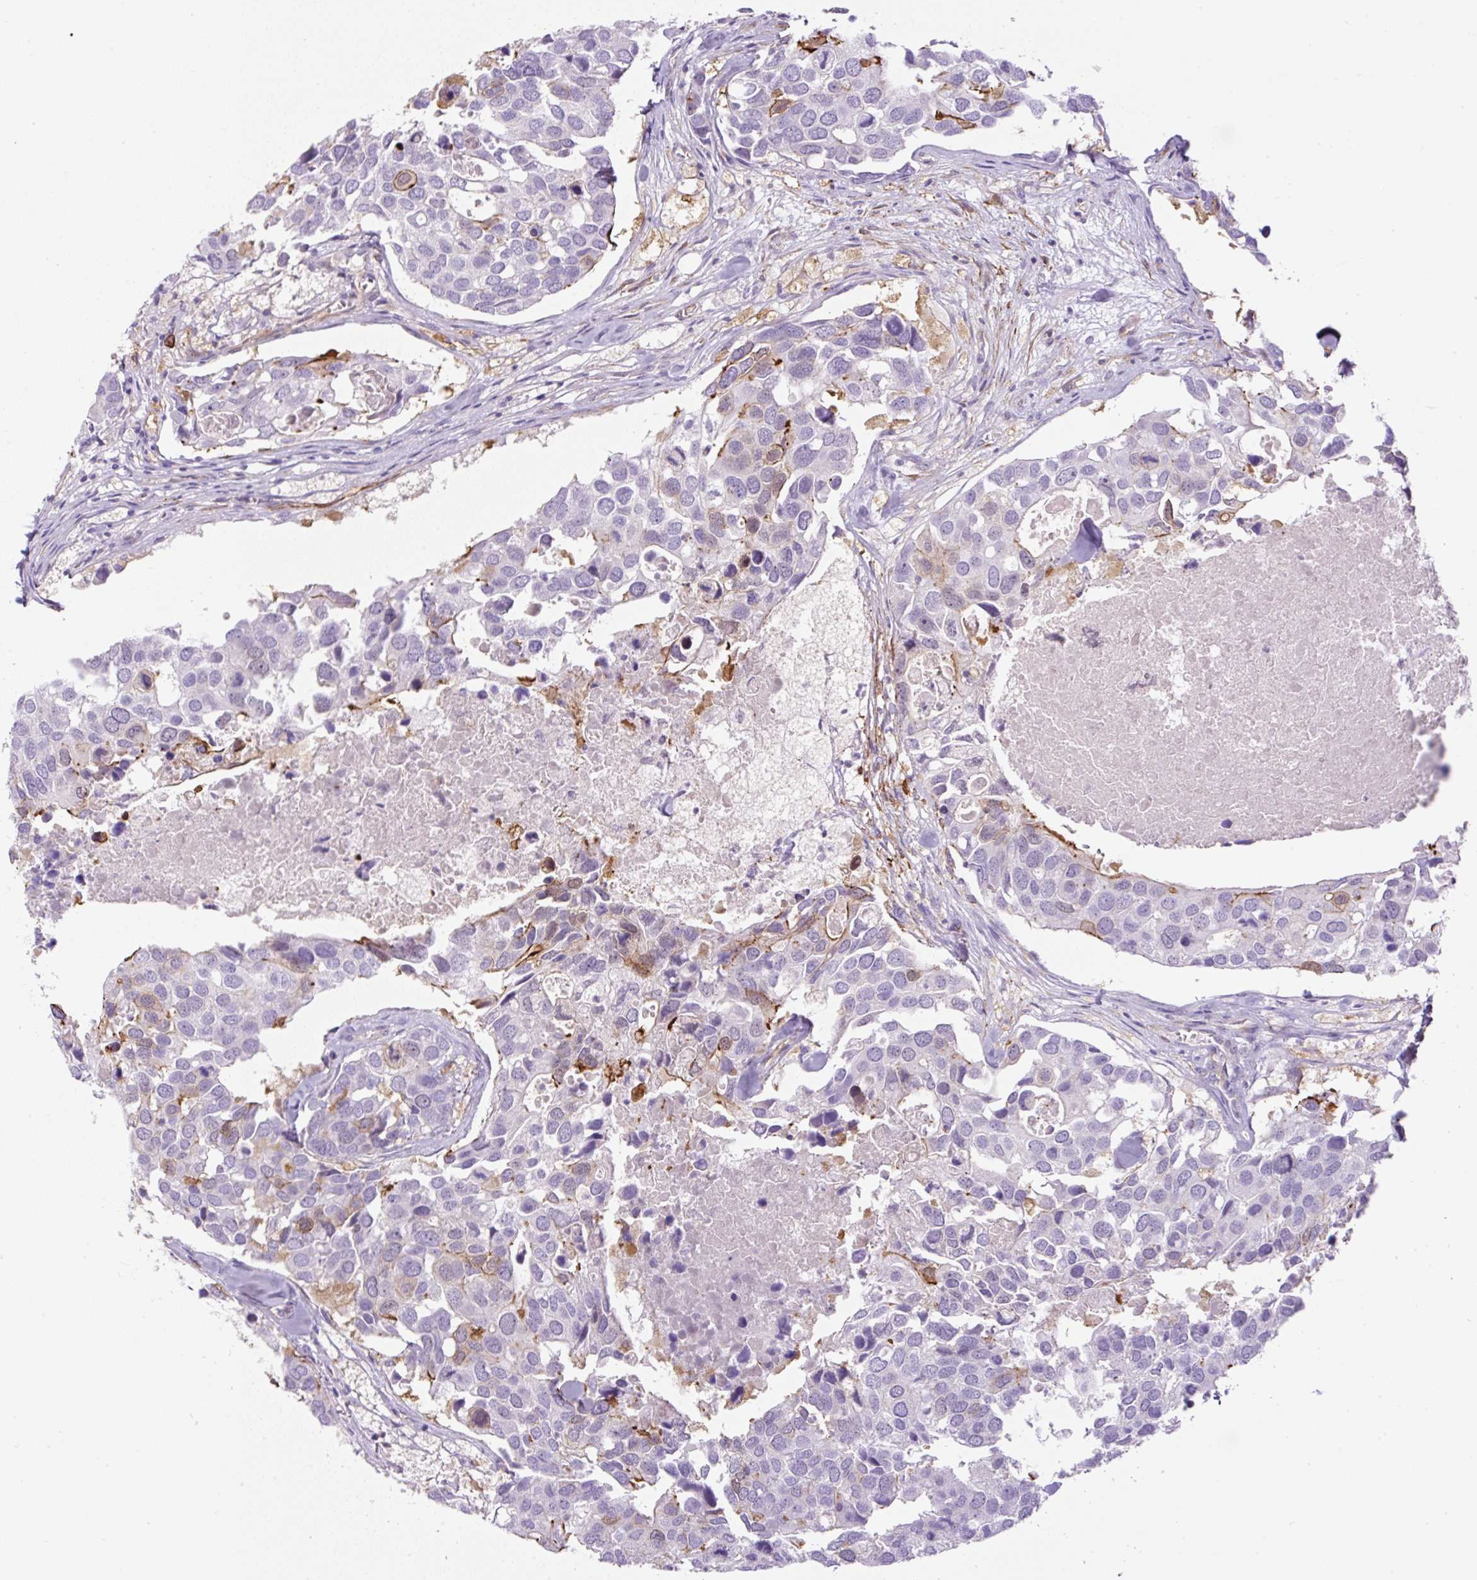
{"staining": {"intensity": "negative", "quantity": "none", "location": "none"}, "tissue": "breast cancer", "cell_type": "Tumor cells", "image_type": "cancer", "snomed": [{"axis": "morphology", "description": "Duct carcinoma"}, {"axis": "topography", "description": "Breast"}], "caption": "DAB (3,3'-diaminobenzidine) immunohistochemical staining of human infiltrating ductal carcinoma (breast) shows no significant expression in tumor cells.", "gene": "B3GALT5", "patient": {"sex": "female", "age": 83}}